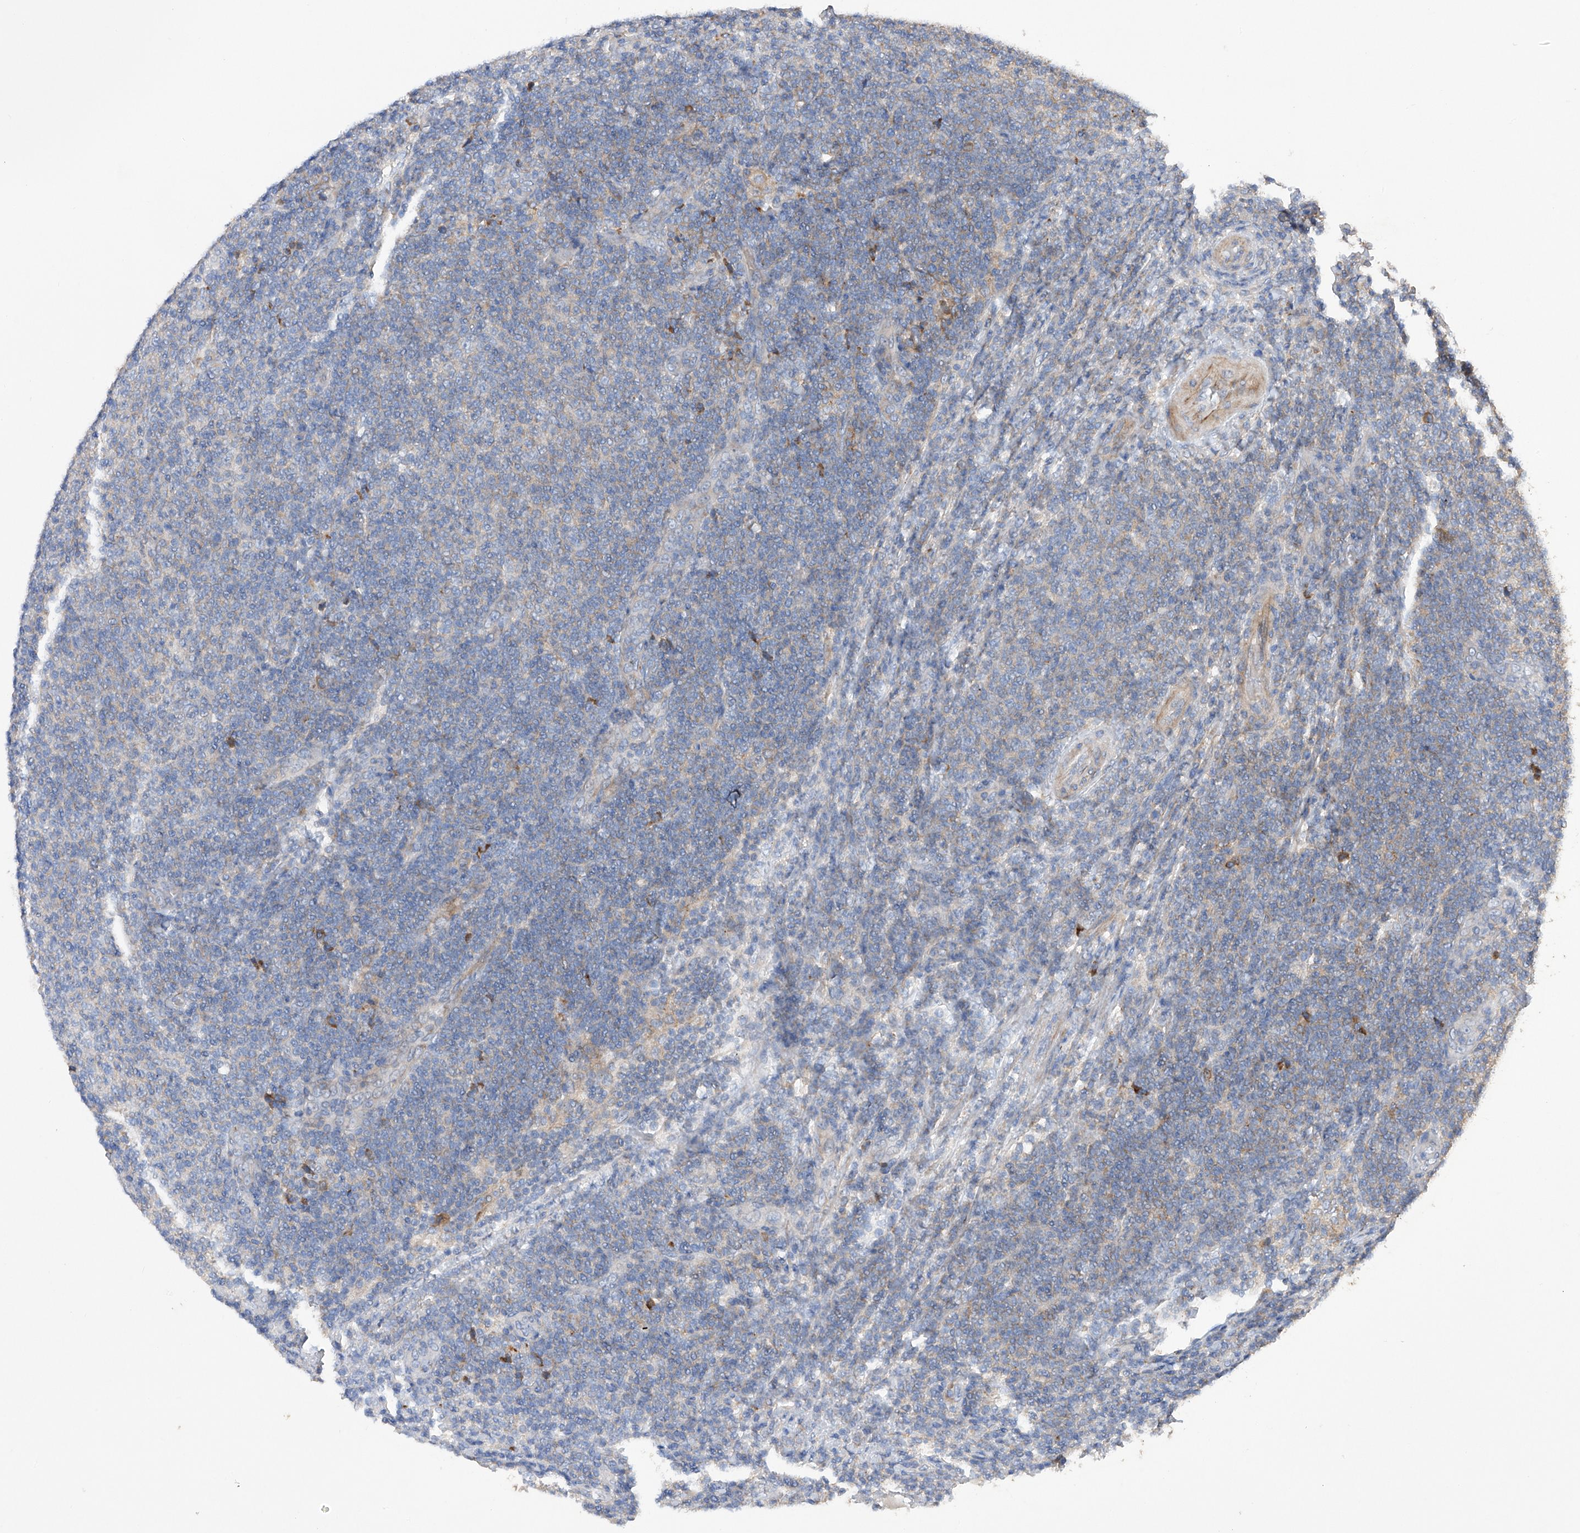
{"staining": {"intensity": "negative", "quantity": "none", "location": "none"}, "tissue": "lymphoma", "cell_type": "Tumor cells", "image_type": "cancer", "snomed": [{"axis": "morphology", "description": "Malignant lymphoma, non-Hodgkin's type, Low grade"}, {"axis": "topography", "description": "Lymph node"}], "caption": "This histopathology image is of malignant lymphoma, non-Hodgkin's type (low-grade) stained with IHC to label a protein in brown with the nuclei are counter-stained blue. There is no positivity in tumor cells.", "gene": "NFATC4", "patient": {"sex": "male", "age": 66}}